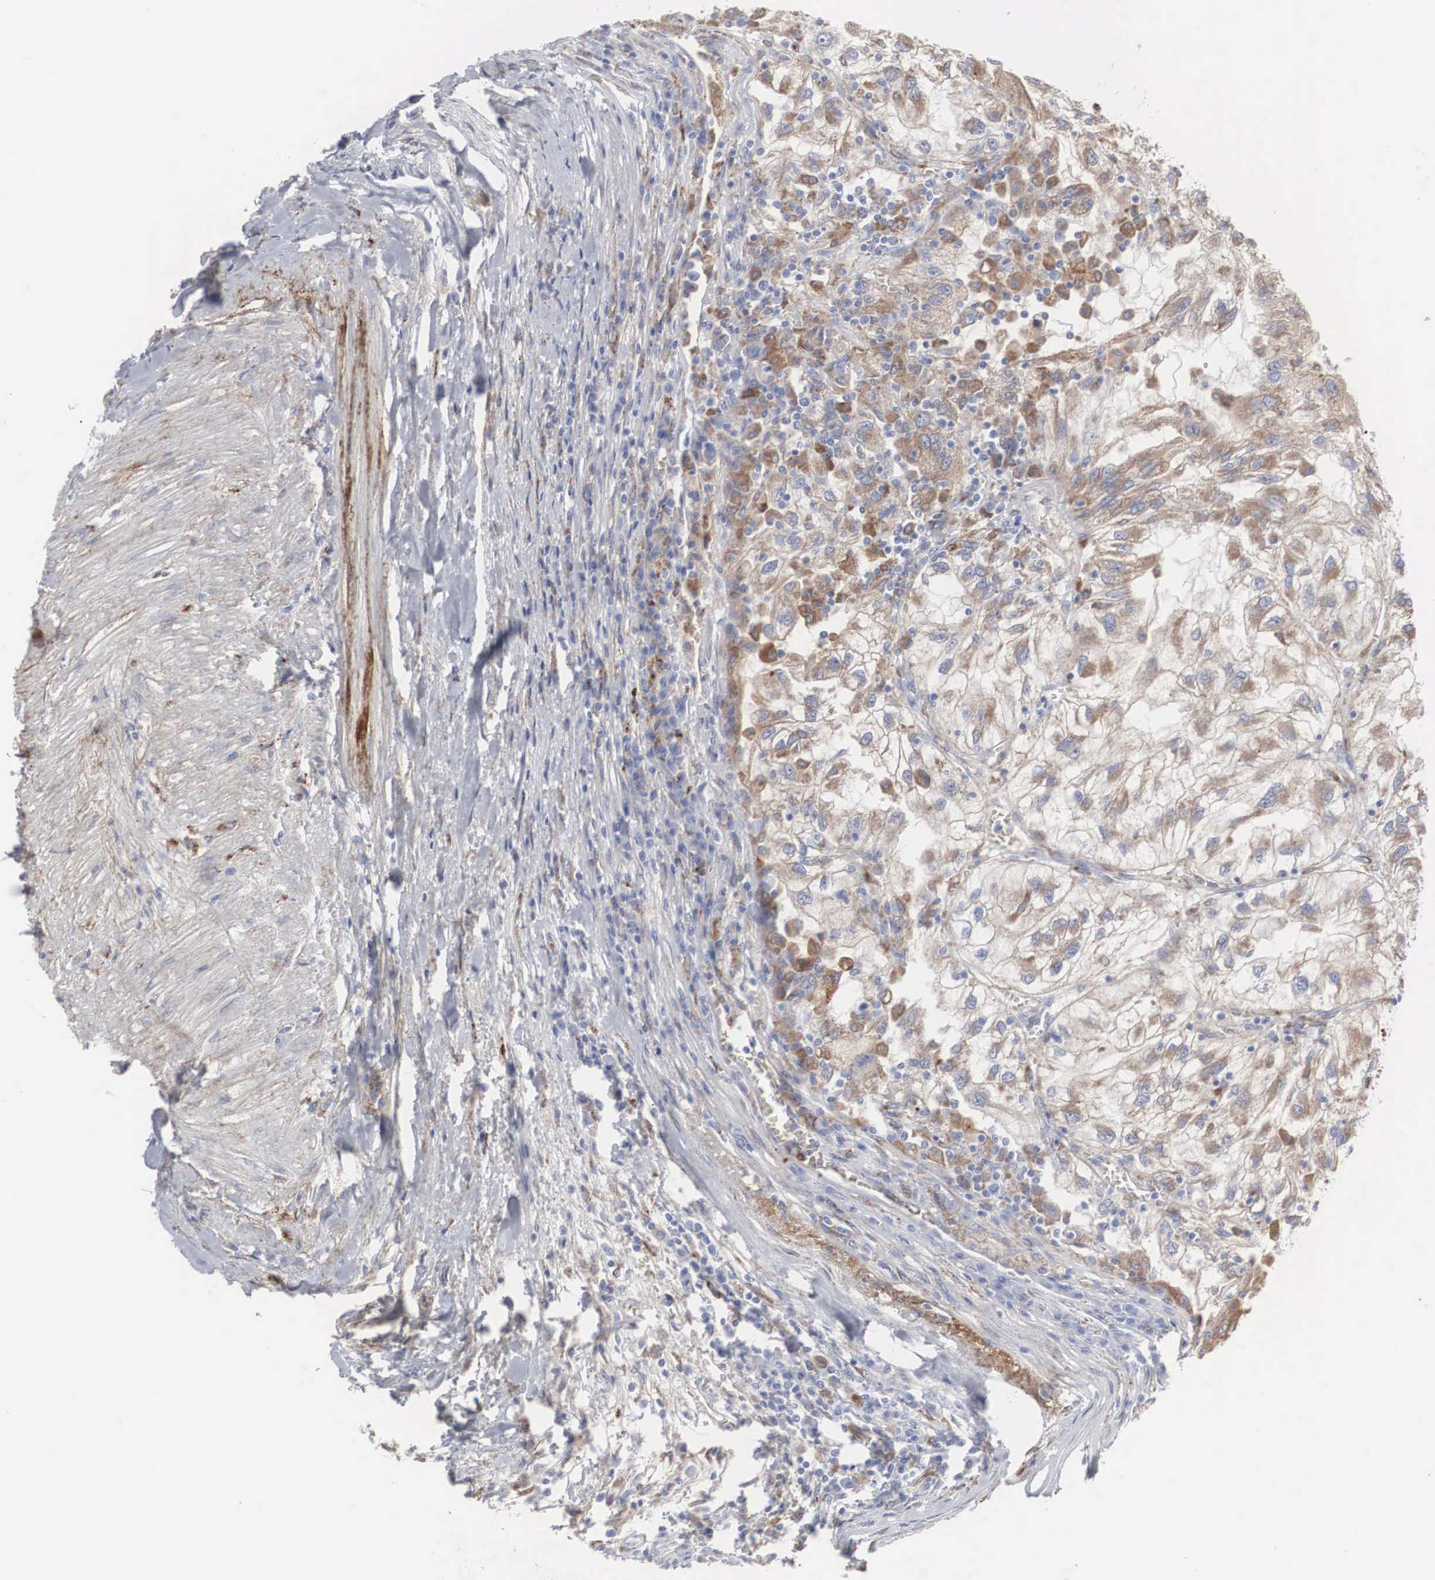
{"staining": {"intensity": "moderate", "quantity": ">75%", "location": "cytoplasmic/membranous"}, "tissue": "renal cancer", "cell_type": "Tumor cells", "image_type": "cancer", "snomed": [{"axis": "morphology", "description": "Normal tissue, NOS"}, {"axis": "morphology", "description": "Adenocarcinoma, NOS"}, {"axis": "topography", "description": "Kidney"}], "caption": "The micrograph reveals a brown stain indicating the presence of a protein in the cytoplasmic/membranous of tumor cells in renal adenocarcinoma.", "gene": "LGALS3BP", "patient": {"sex": "male", "age": 71}}